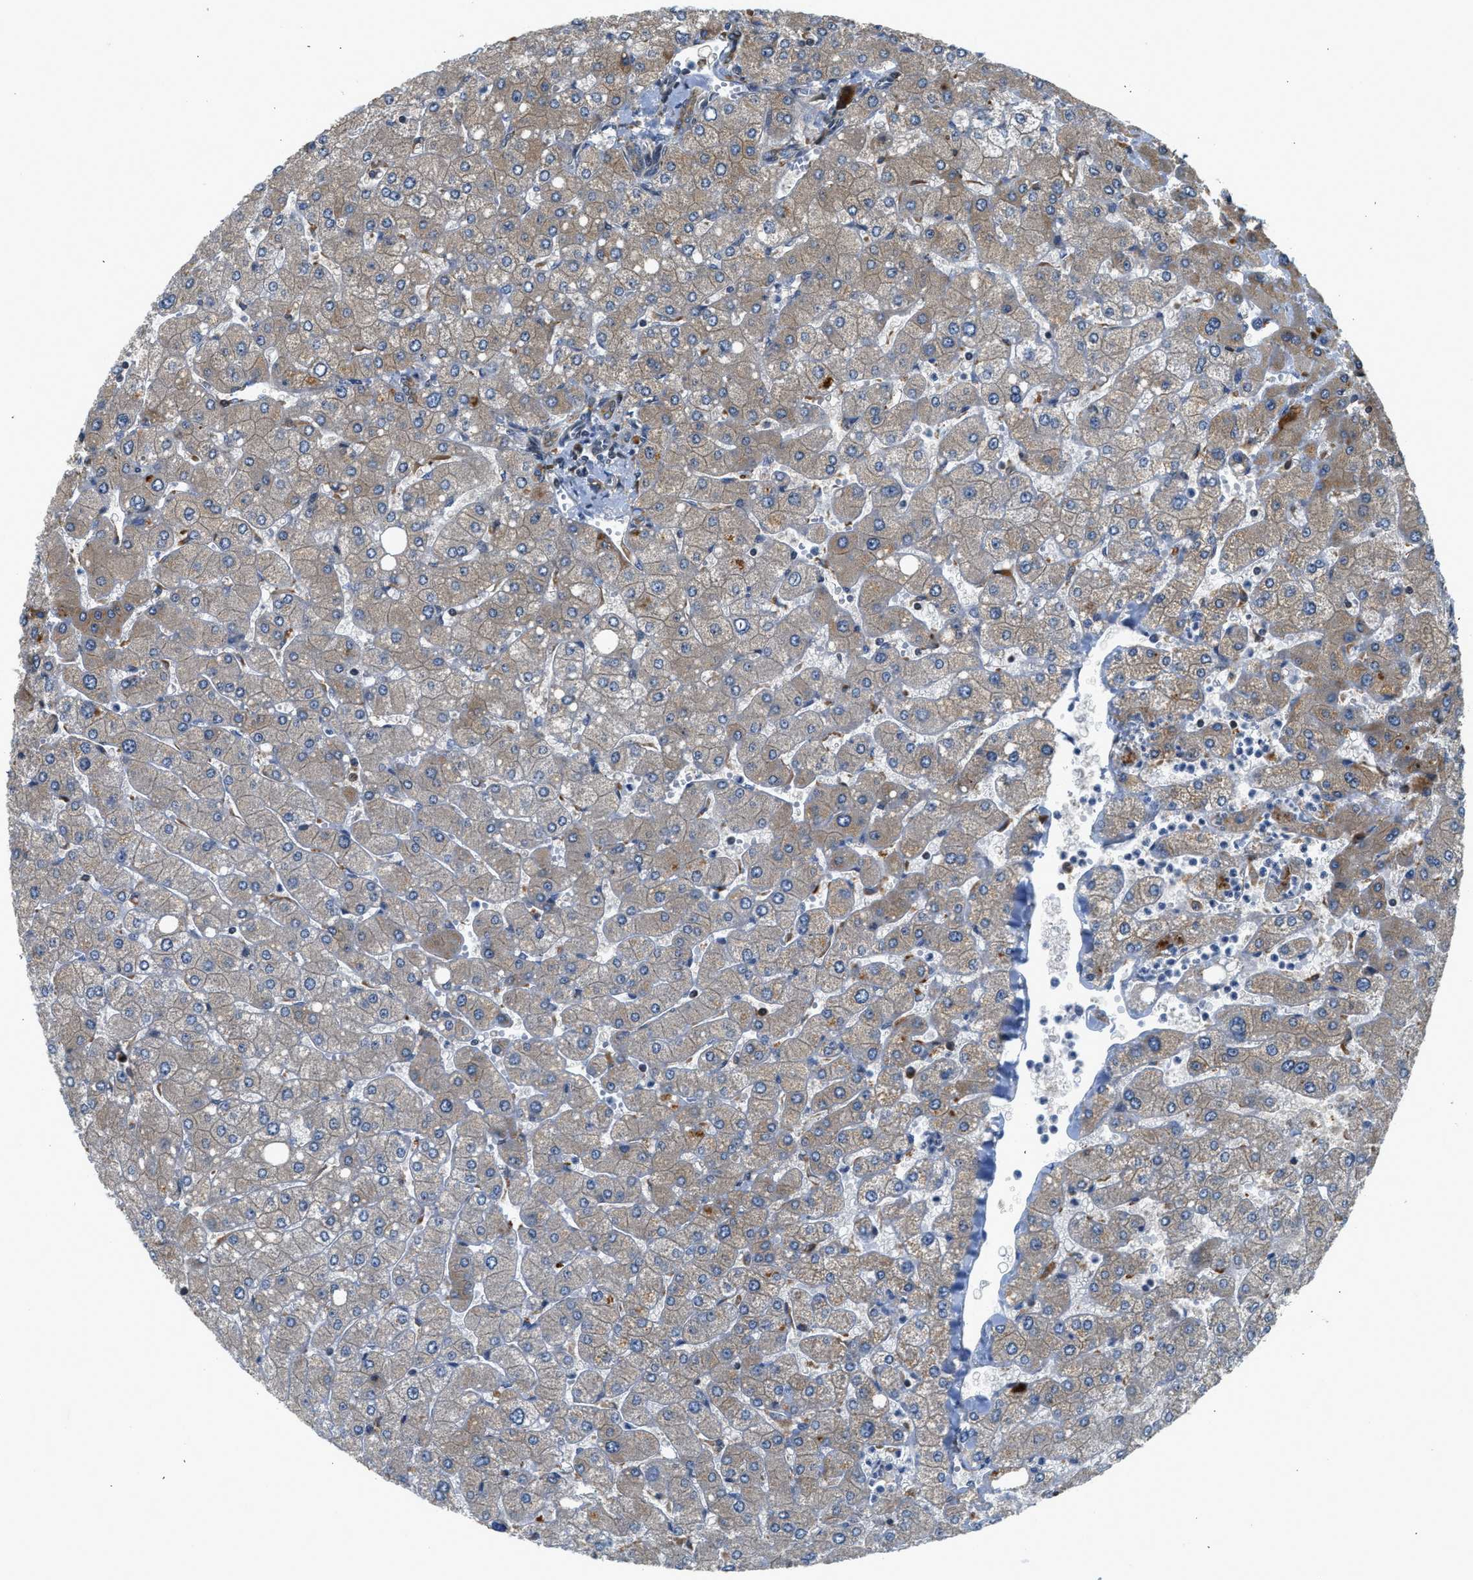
{"staining": {"intensity": "weak", "quantity": "25%-75%", "location": "cytoplasmic/membranous"}, "tissue": "liver", "cell_type": "Cholangiocytes", "image_type": "normal", "snomed": [{"axis": "morphology", "description": "Normal tissue, NOS"}, {"axis": "topography", "description": "Liver"}], "caption": "Protein expression analysis of unremarkable liver shows weak cytoplasmic/membranous expression in about 25%-75% of cholangiocytes. Using DAB (3,3'-diaminobenzidine) (brown) and hematoxylin (blue) stains, captured at high magnification using brightfield microscopy.", "gene": "RETREG3", "patient": {"sex": "male", "age": 55}}